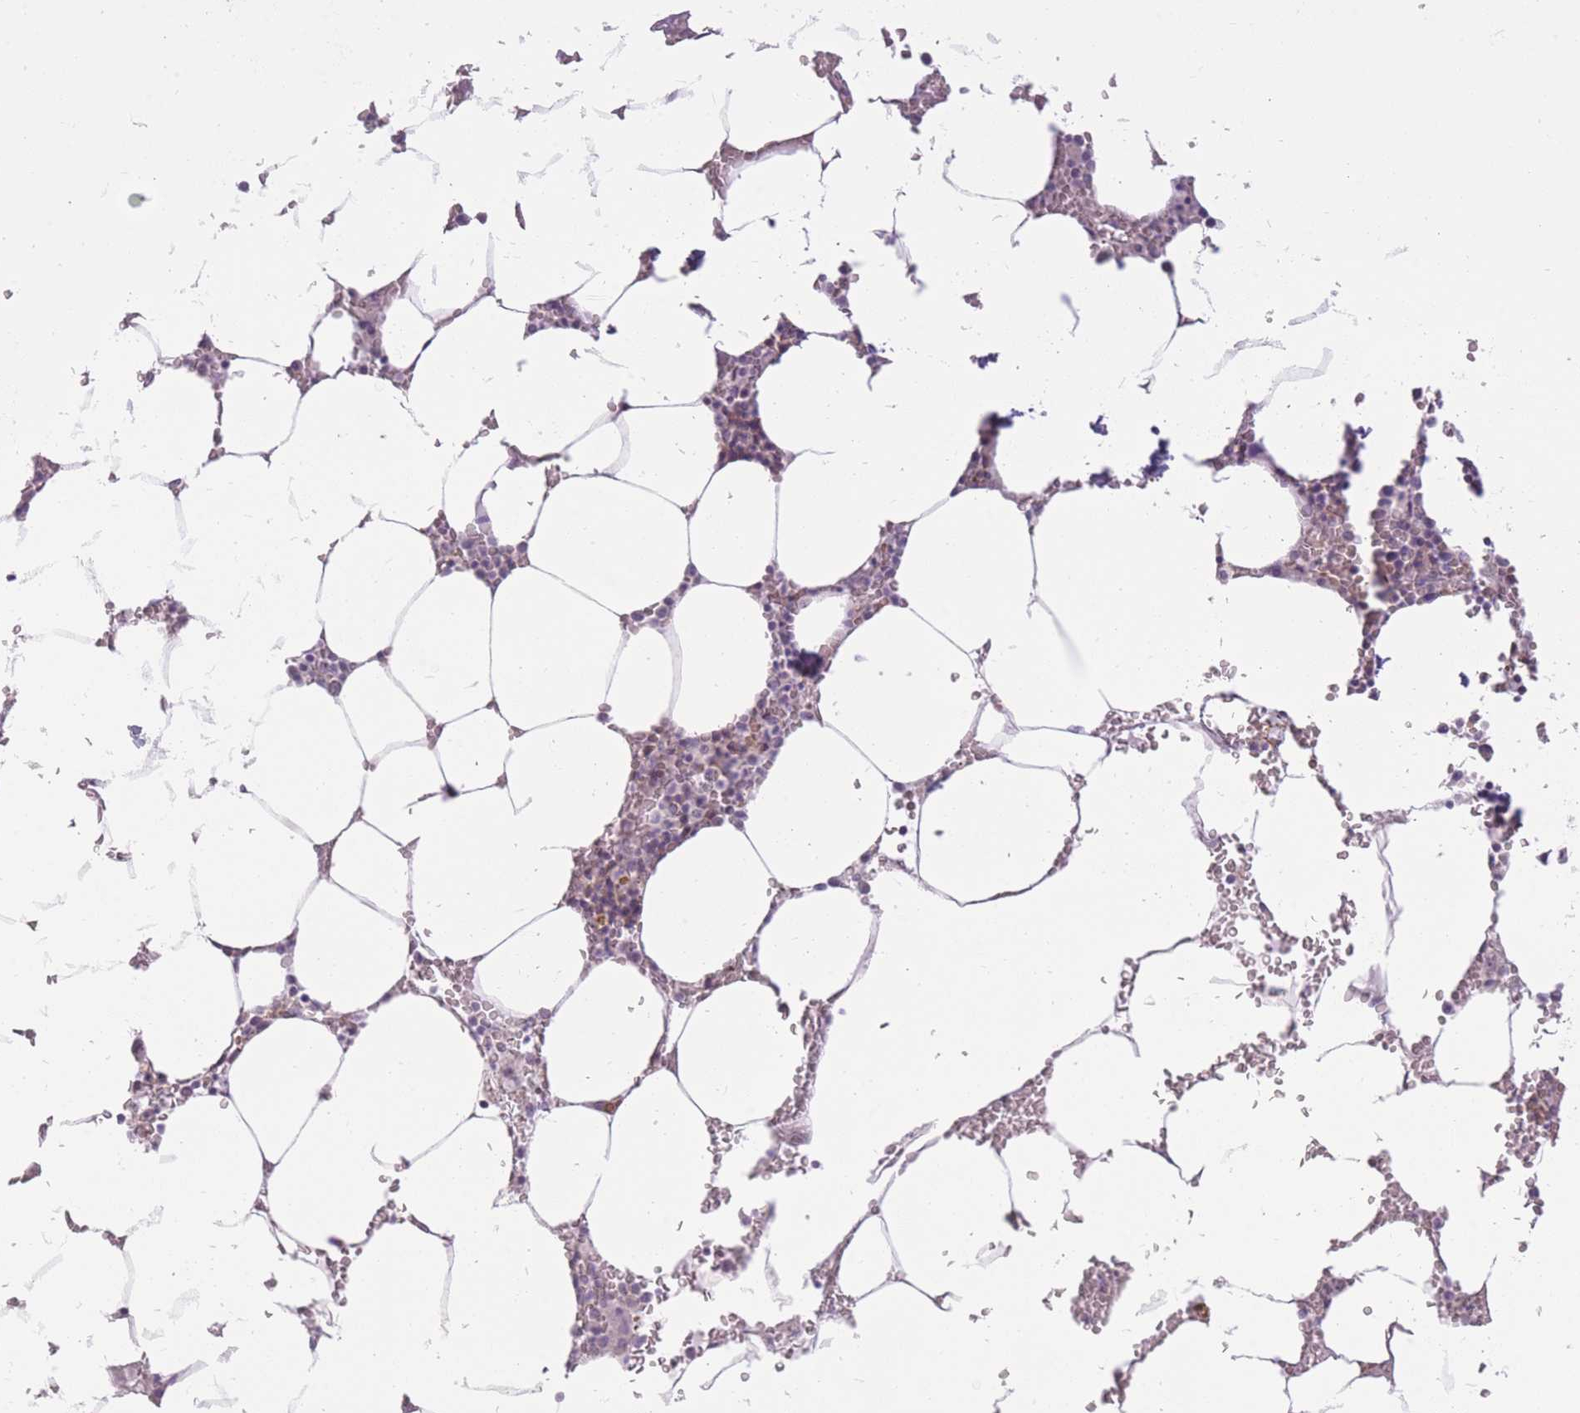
{"staining": {"intensity": "negative", "quantity": "none", "location": "none"}, "tissue": "bone marrow", "cell_type": "Hematopoietic cells", "image_type": "normal", "snomed": [{"axis": "morphology", "description": "Normal tissue, NOS"}, {"axis": "topography", "description": "Bone marrow"}], "caption": "DAB (3,3'-diaminobenzidine) immunohistochemical staining of normal bone marrow reveals no significant positivity in hematopoietic cells. The staining was performed using DAB (3,3'-diaminobenzidine) to visualize the protein expression in brown, while the nuclei were stained in blue with hematoxylin (Magnification: 20x).", "gene": "ZBTB24", "patient": {"sex": "male", "age": 70}}